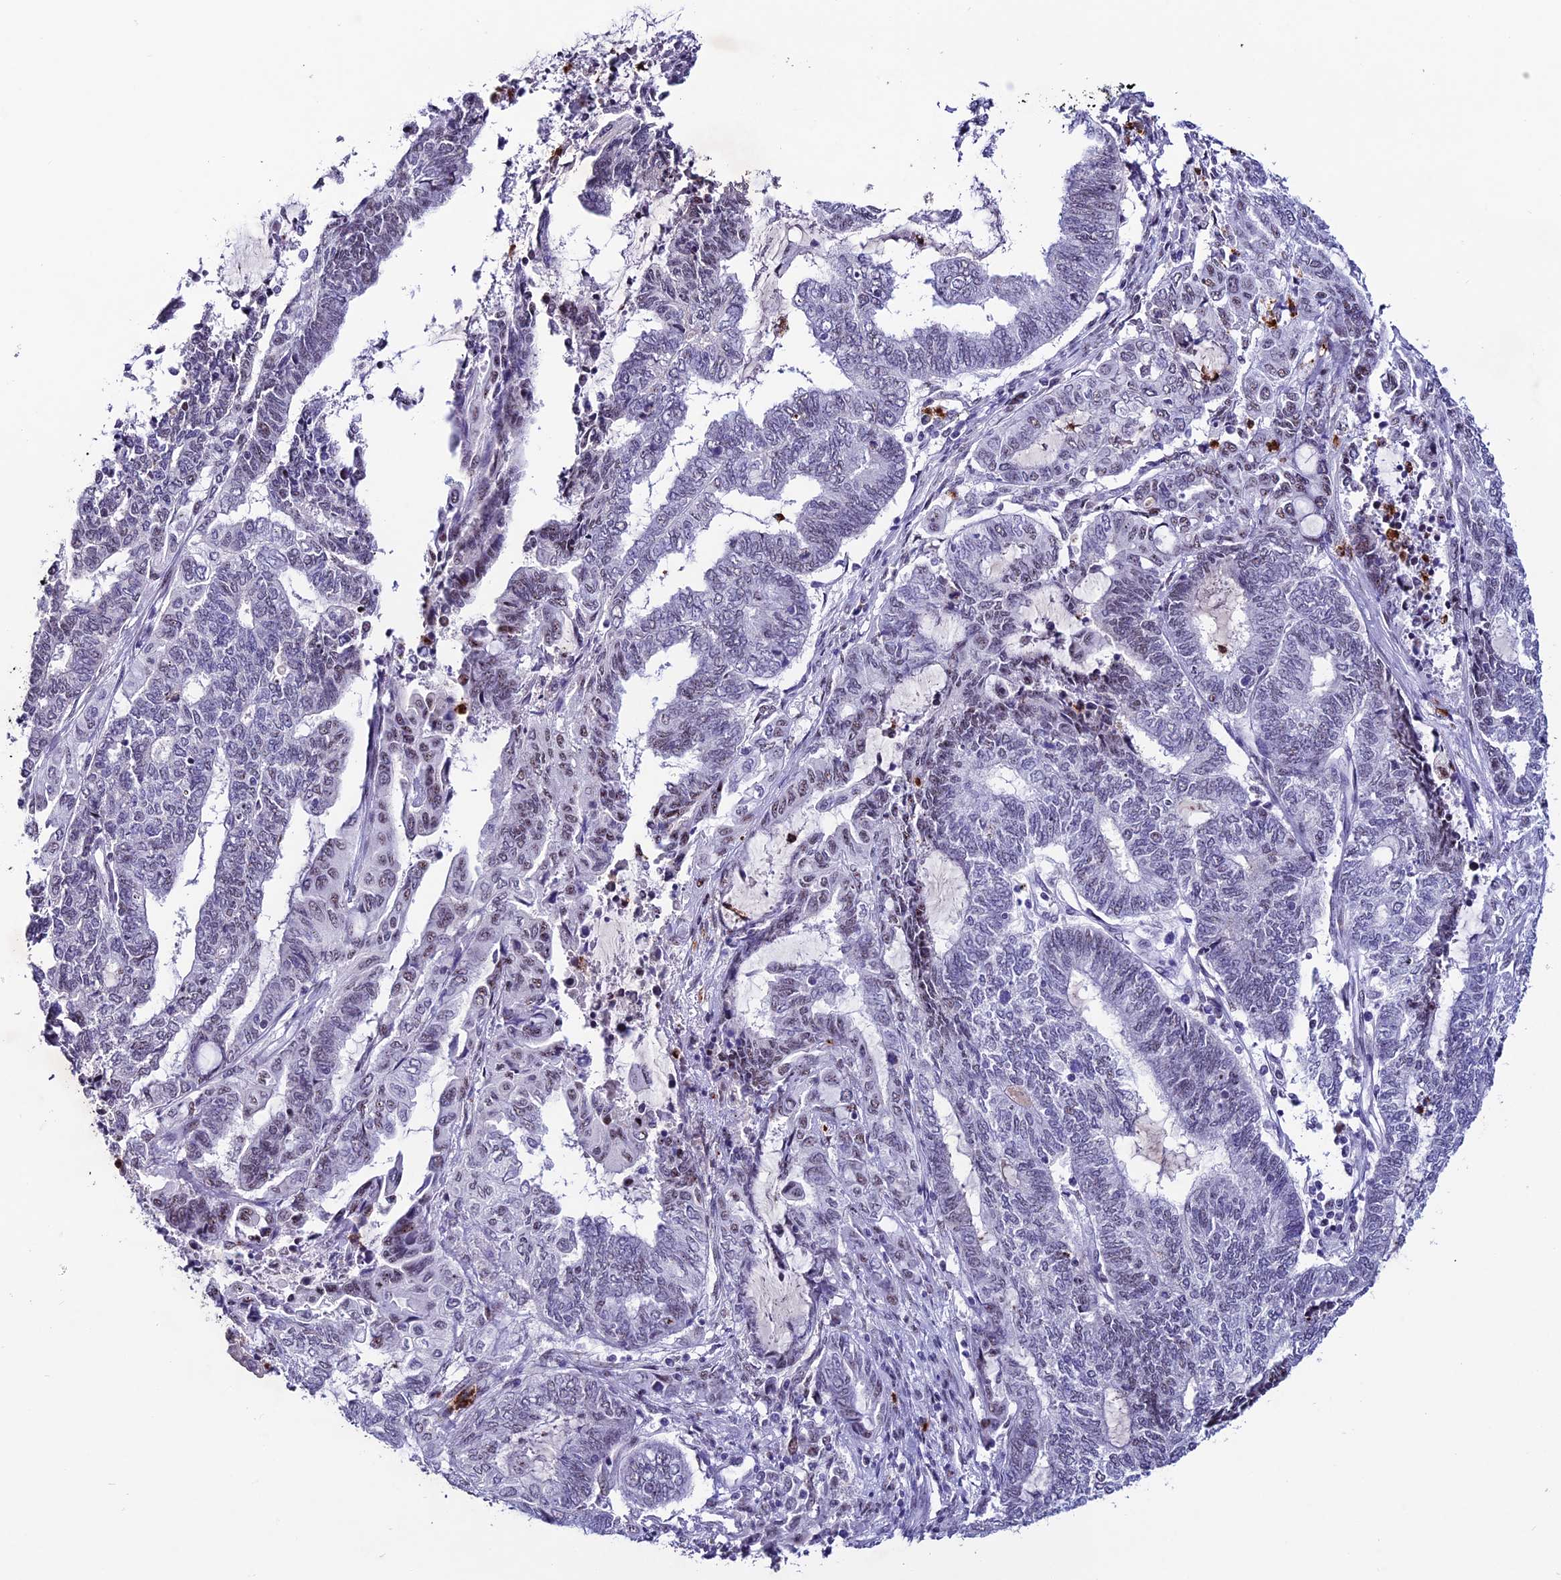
{"staining": {"intensity": "weak", "quantity": "<25%", "location": "nuclear"}, "tissue": "endometrial cancer", "cell_type": "Tumor cells", "image_type": "cancer", "snomed": [{"axis": "morphology", "description": "Adenocarcinoma, NOS"}, {"axis": "topography", "description": "Uterus"}, {"axis": "topography", "description": "Endometrium"}], "caption": "High power microscopy image of an immunohistochemistry (IHC) photomicrograph of adenocarcinoma (endometrial), revealing no significant expression in tumor cells. The staining is performed using DAB (3,3'-diaminobenzidine) brown chromogen with nuclei counter-stained in using hematoxylin.", "gene": "MFSD2B", "patient": {"sex": "female", "age": 70}}